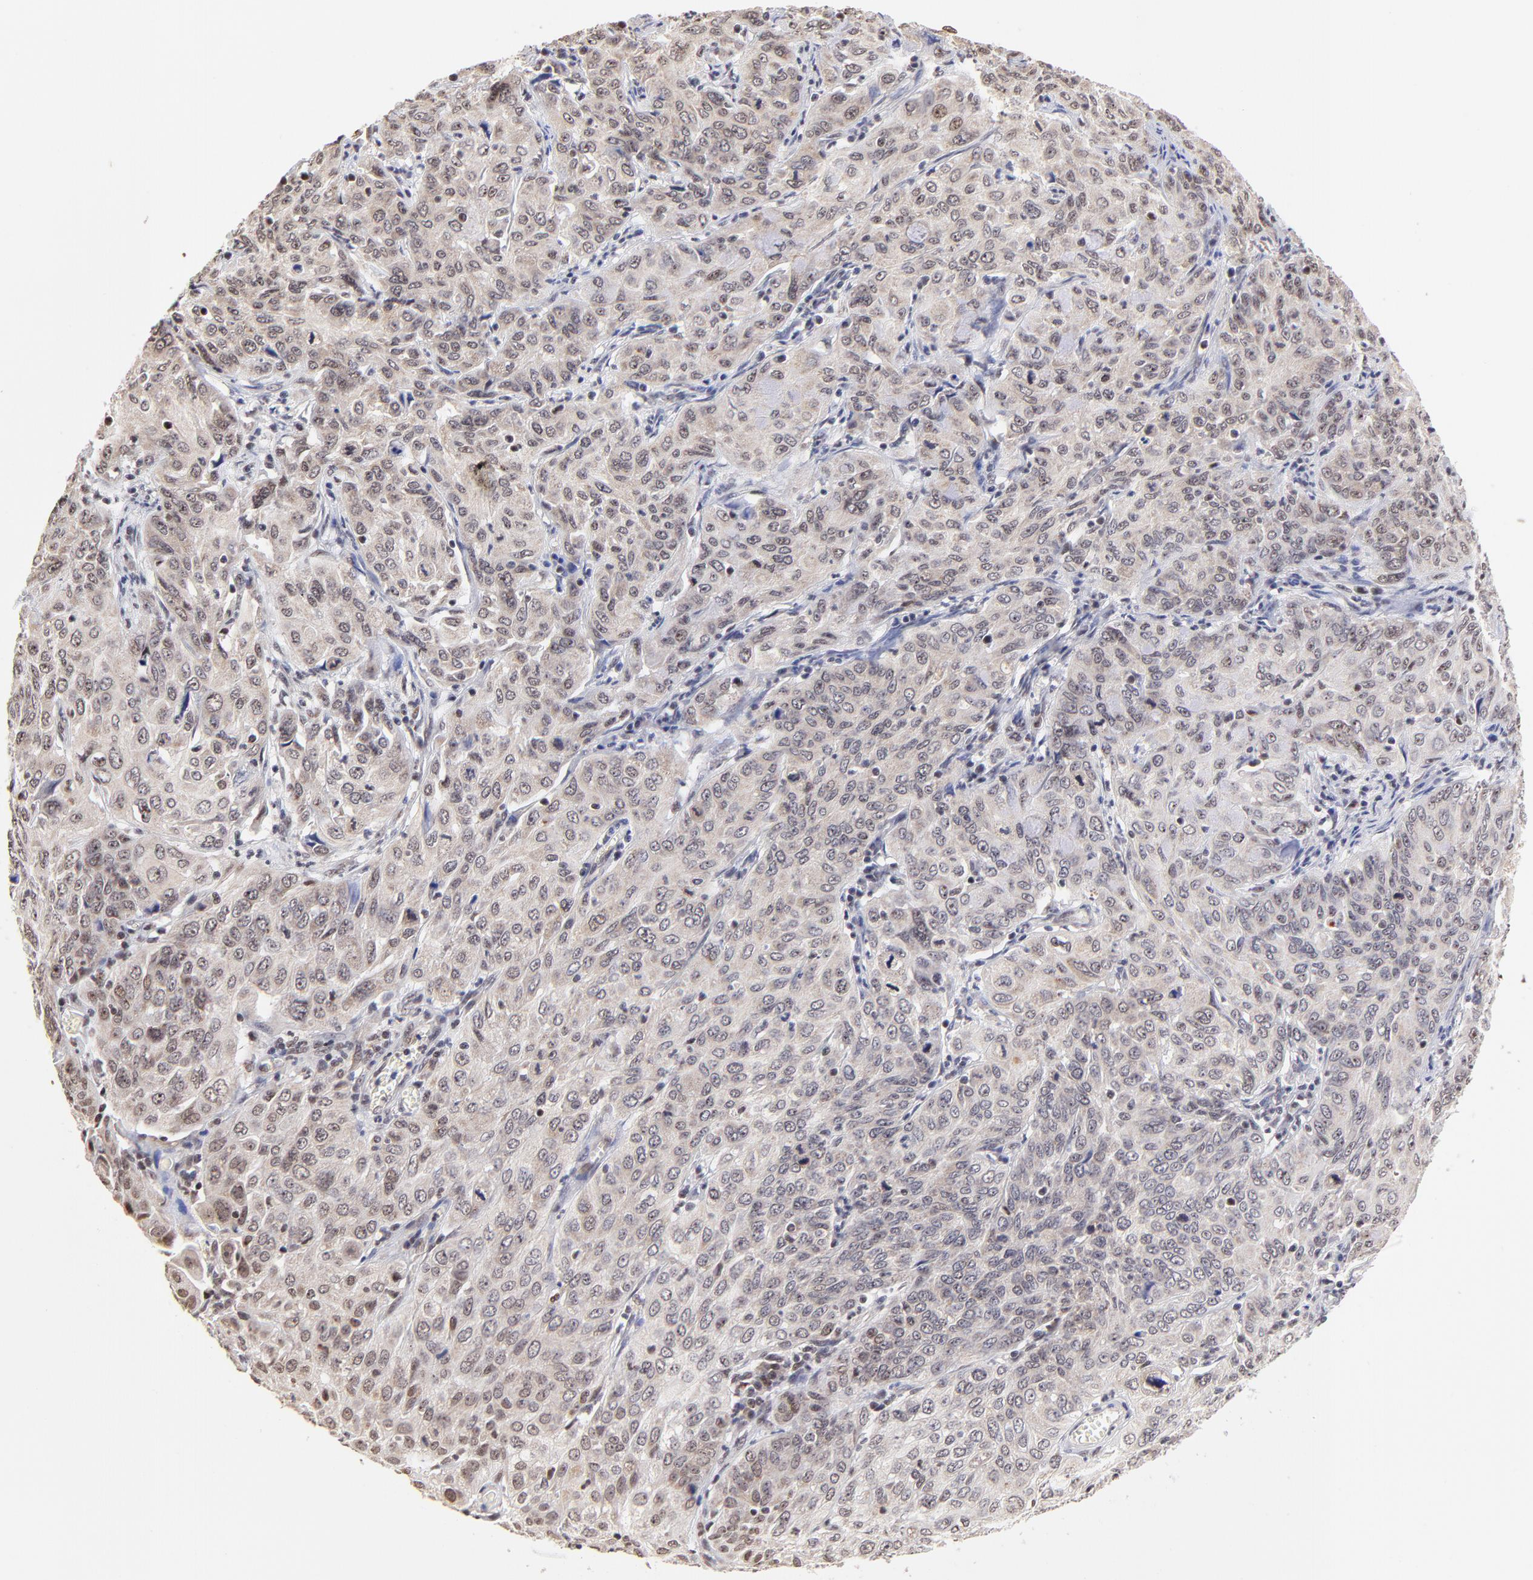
{"staining": {"intensity": "weak", "quantity": ">75%", "location": "cytoplasmic/membranous,nuclear"}, "tissue": "cervical cancer", "cell_type": "Tumor cells", "image_type": "cancer", "snomed": [{"axis": "morphology", "description": "Squamous cell carcinoma, NOS"}, {"axis": "topography", "description": "Cervix"}], "caption": "Weak cytoplasmic/membranous and nuclear staining for a protein is identified in about >75% of tumor cells of squamous cell carcinoma (cervical) using immunohistochemistry (IHC).", "gene": "ZNF670", "patient": {"sex": "female", "age": 38}}